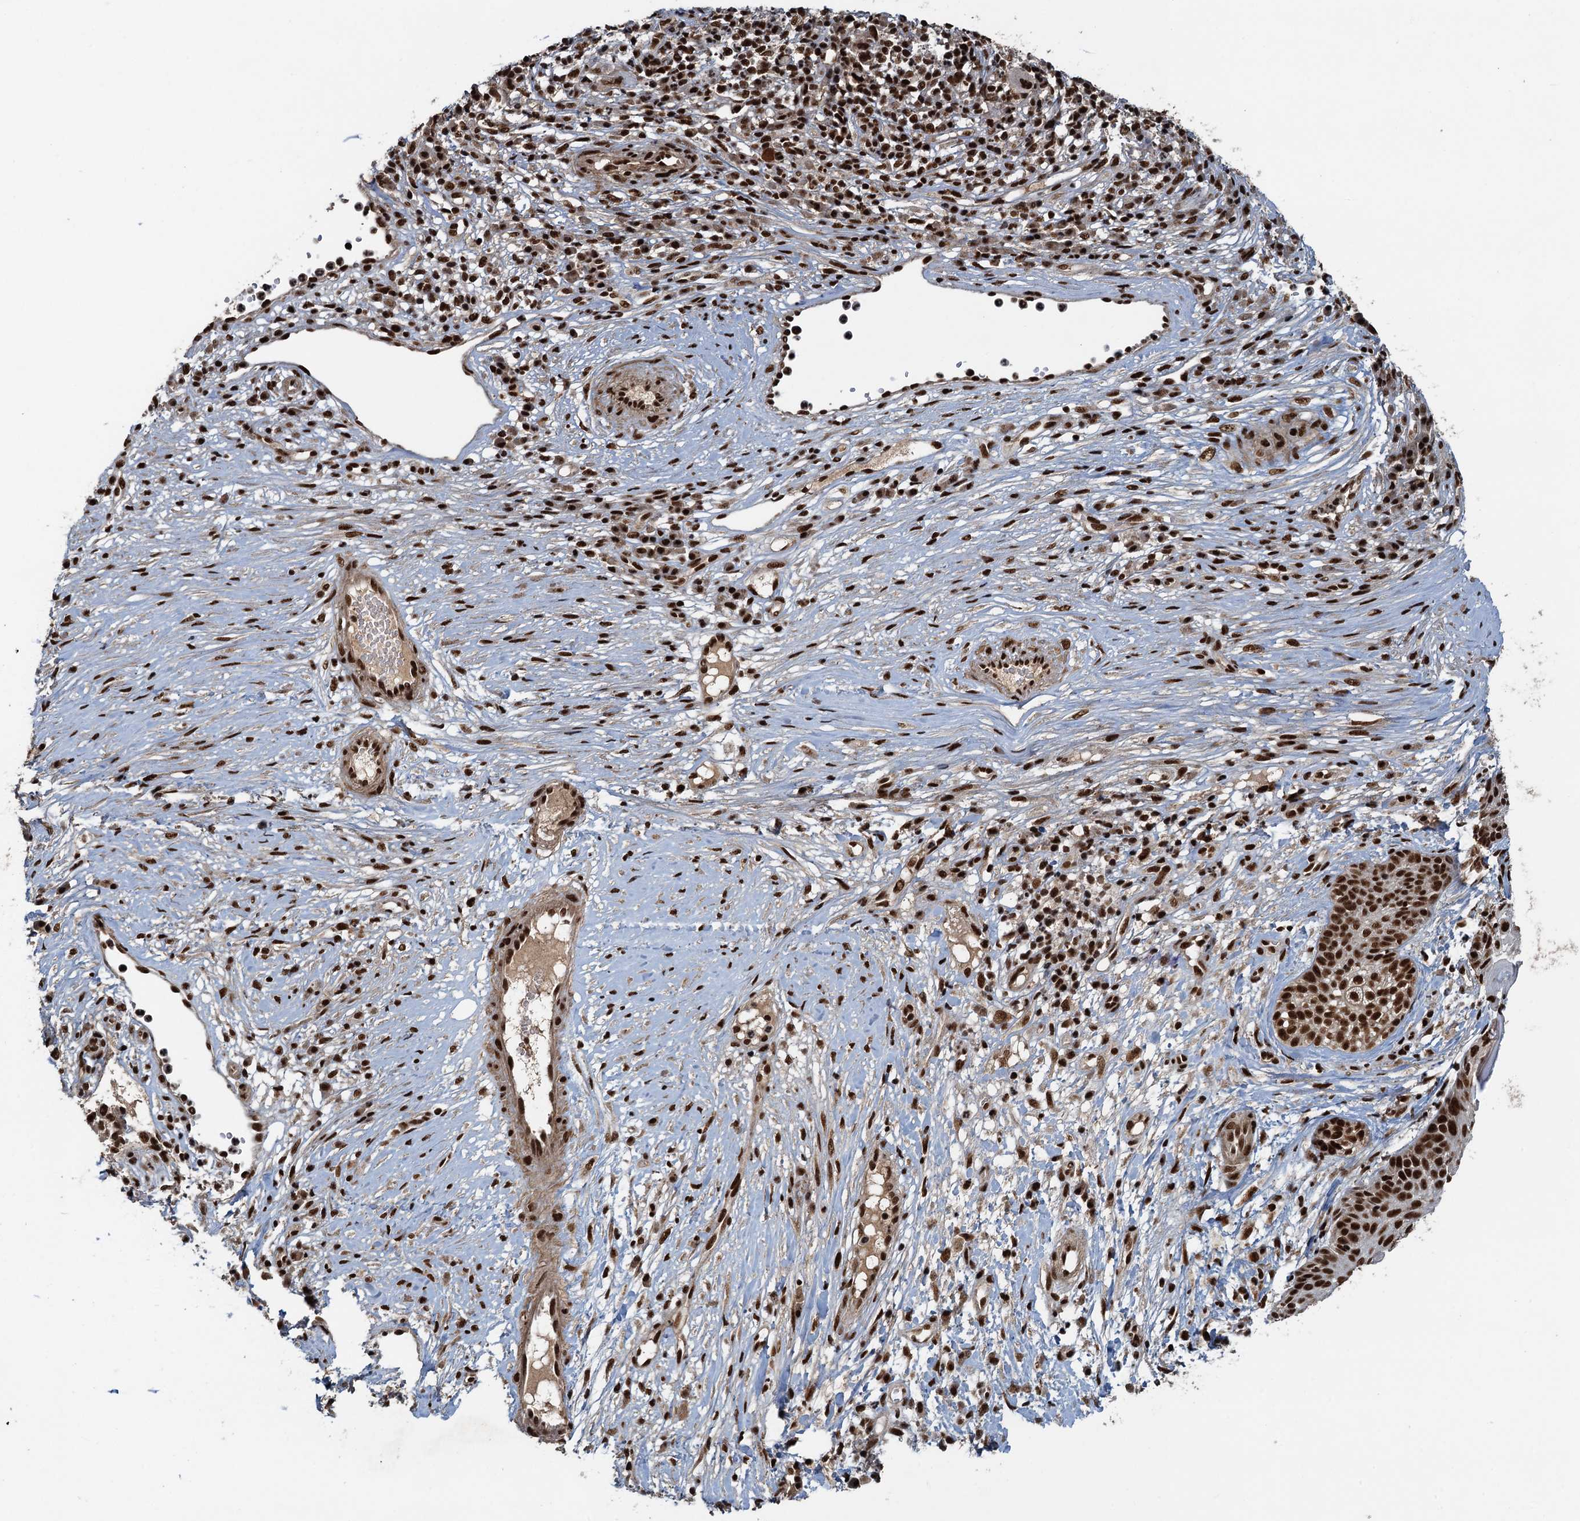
{"staining": {"intensity": "strong", "quantity": ">75%", "location": "nuclear"}, "tissue": "melanoma", "cell_type": "Tumor cells", "image_type": "cancer", "snomed": [{"axis": "morphology", "description": "Malignant melanoma, NOS"}, {"axis": "topography", "description": "Skin"}], "caption": "This is a histology image of immunohistochemistry (IHC) staining of melanoma, which shows strong expression in the nuclear of tumor cells.", "gene": "ZC3H18", "patient": {"sex": "male", "age": 73}}